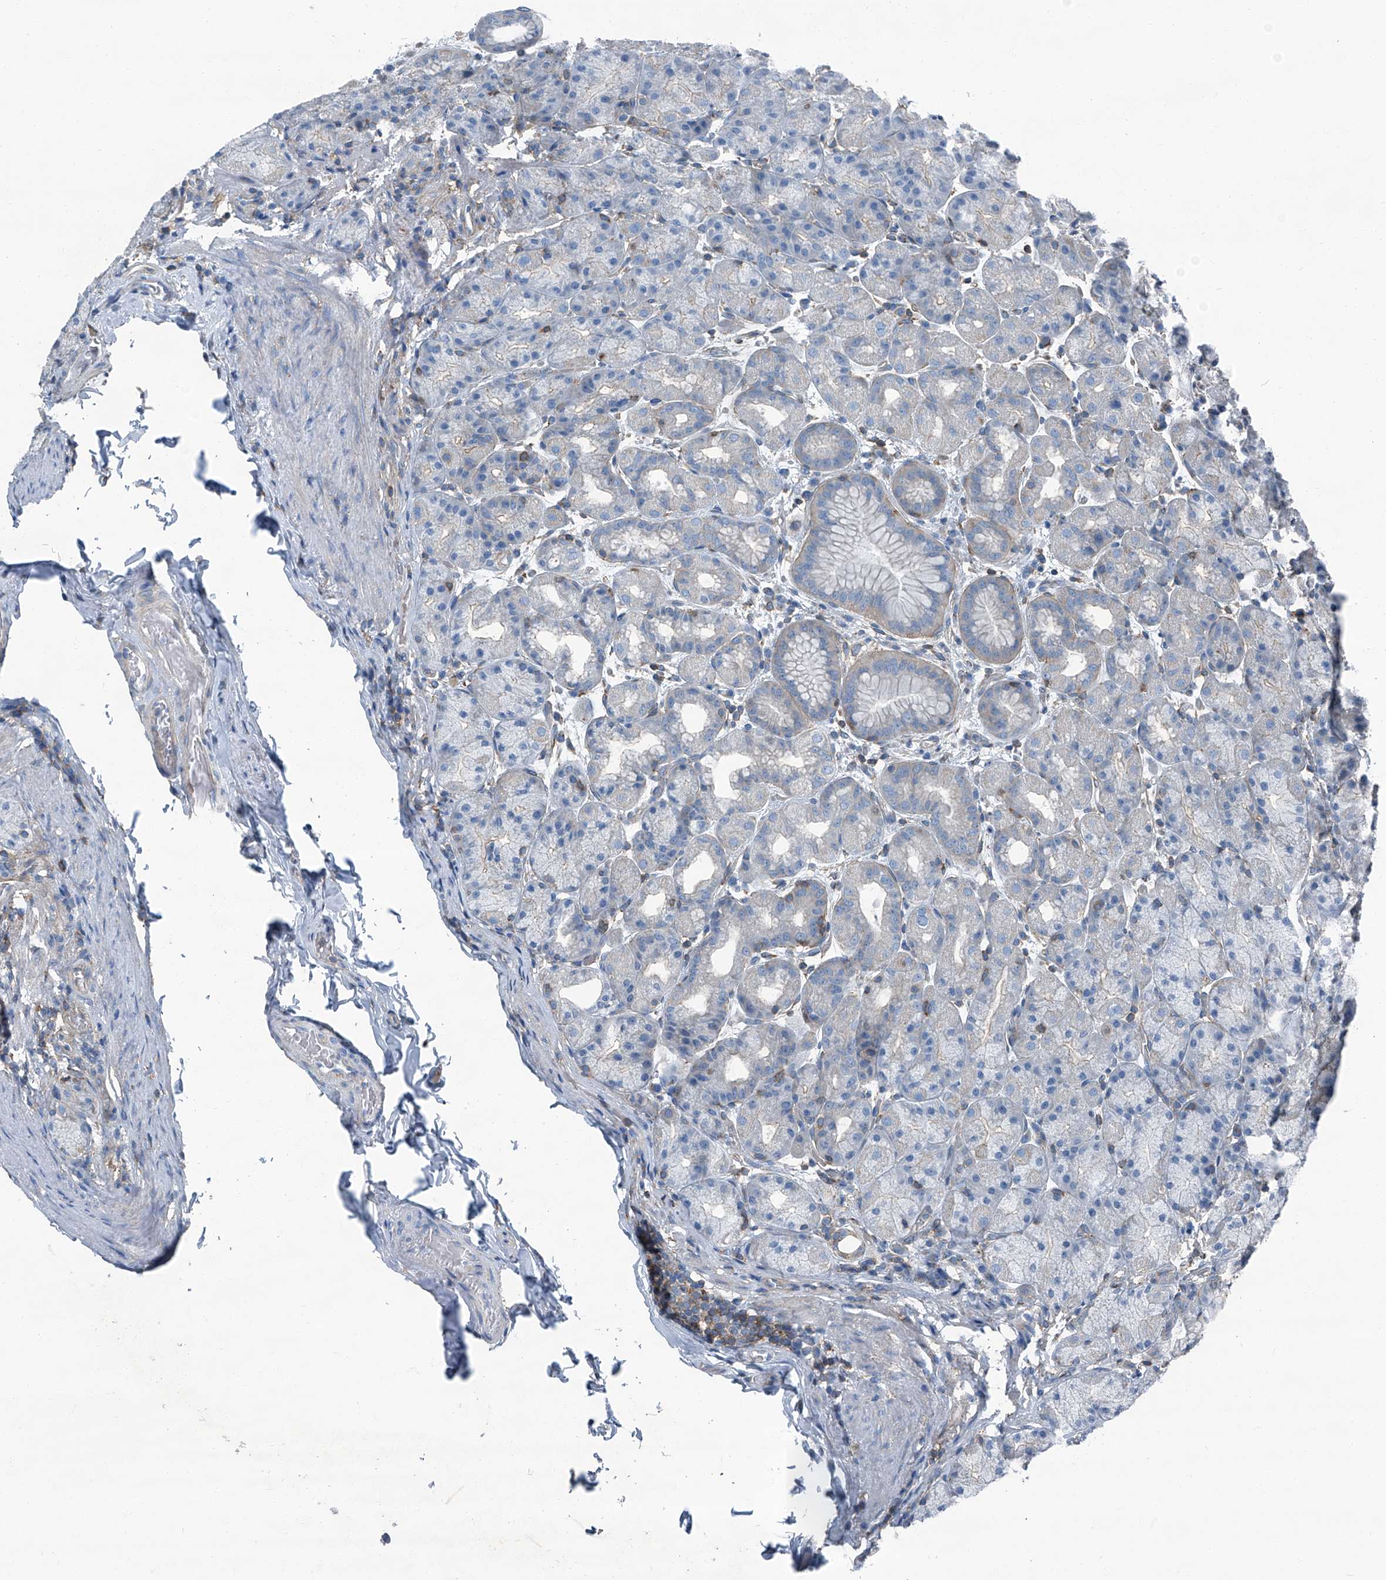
{"staining": {"intensity": "weak", "quantity": "<25%", "location": "cytoplasmic/membranous"}, "tissue": "stomach", "cell_type": "Glandular cells", "image_type": "normal", "snomed": [{"axis": "morphology", "description": "Normal tissue, NOS"}, {"axis": "topography", "description": "Stomach, upper"}], "caption": "Immunohistochemistry (IHC) image of unremarkable stomach: human stomach stained with DAB (3,3'-diaminobenzidine) shows no significant protein staining in glandular cells.", "gene": "SEPTIN7", "patient": {"sex": "male", "age": 68}}